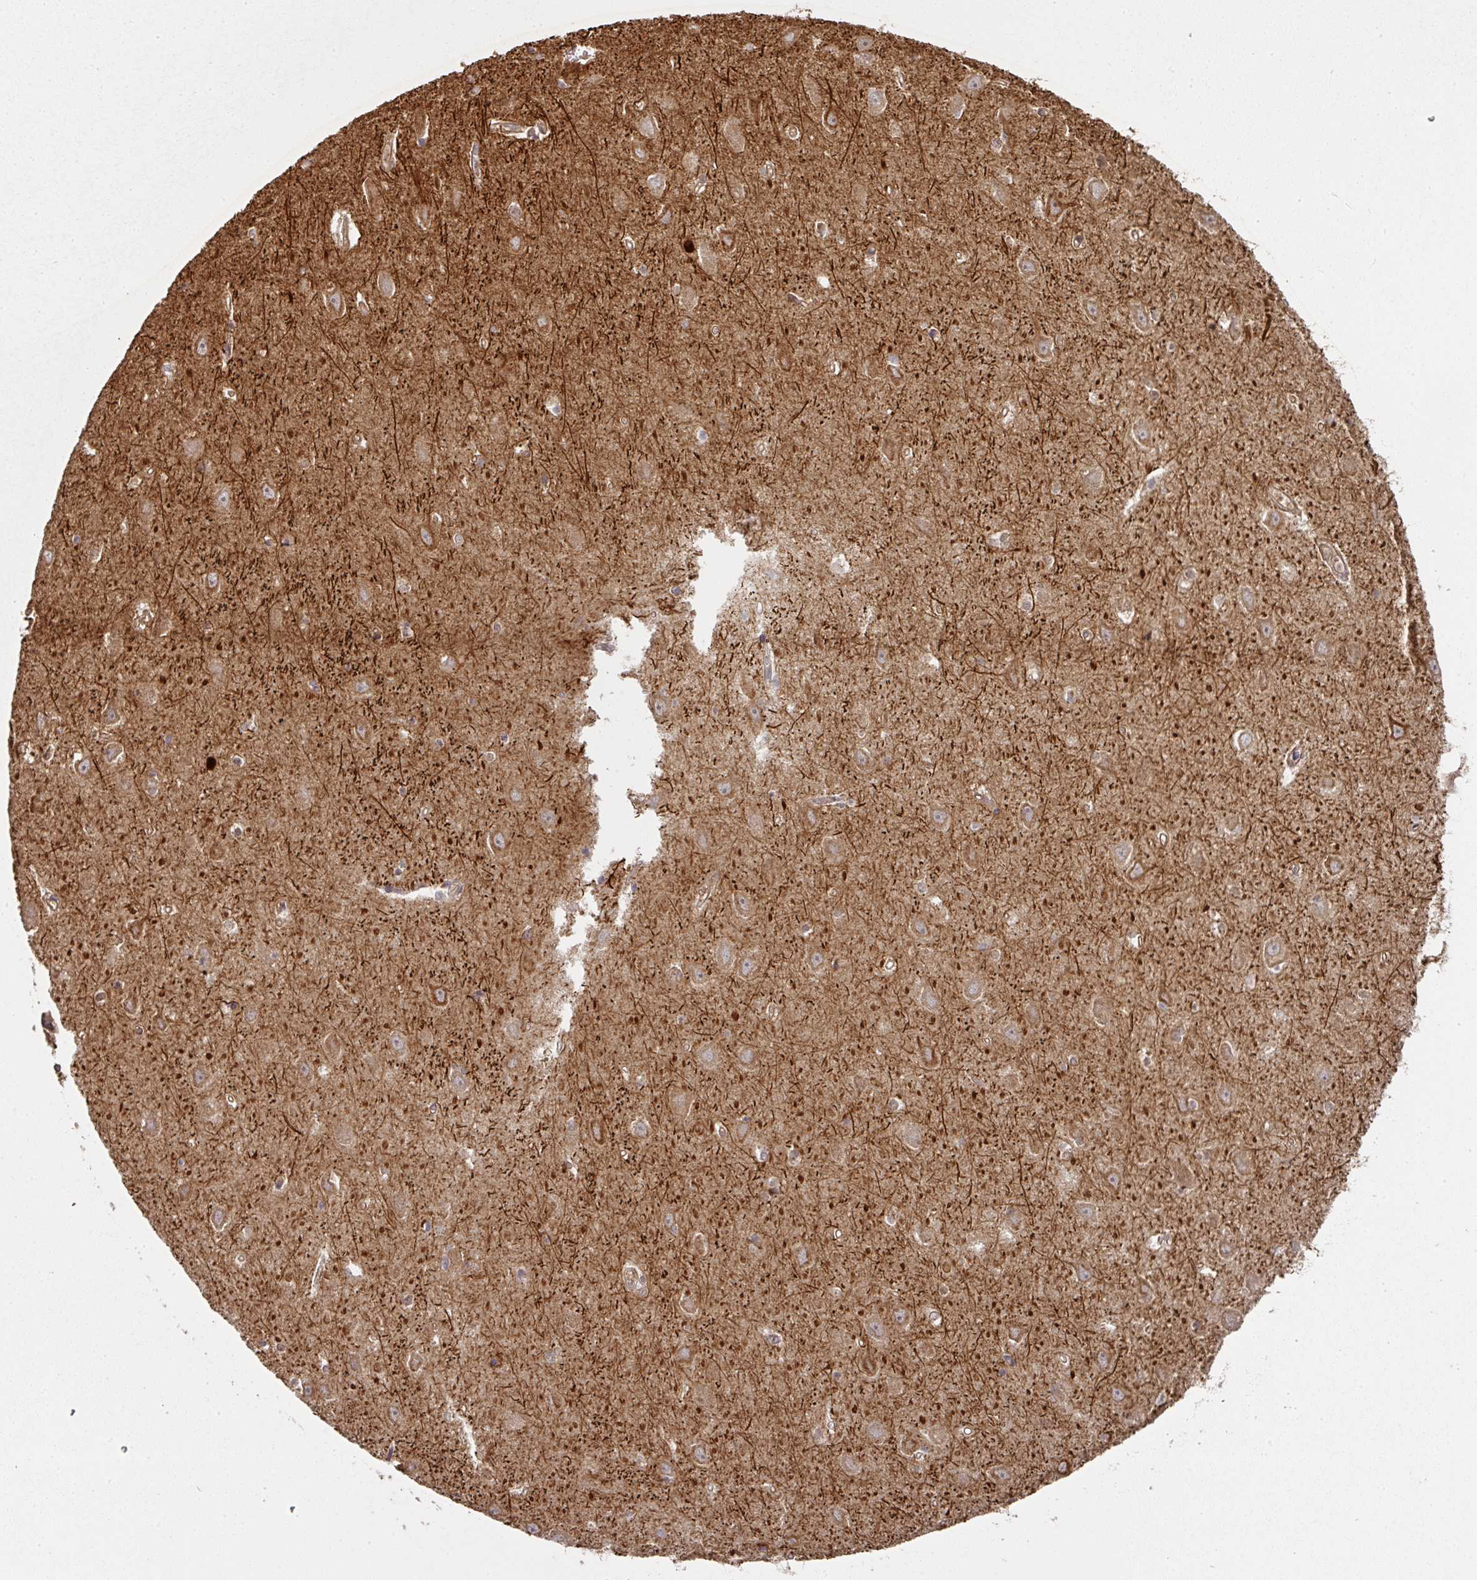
{"staining": {"intensity": "weak", "quantity": "25%-75%", "location": "cytoplasmic/membranous"}, "tissue": "hippocampus", "cell_type": "Glial cells", "image_type": "normal", "snomed": [{"axis": "morphology", "description": "Normal tissue, NOS"}, {"axis": "topography", "description": "Hippocampus"}], "caption": "Immunohistochemistry (DAB) staining of benign hippocampus displays weak cytoplasmic/membranous protein staining in about 25%-75% of glial cells.", "gene": "EIF4EBP2", "patient": {"sex": "female", "age": 64}}